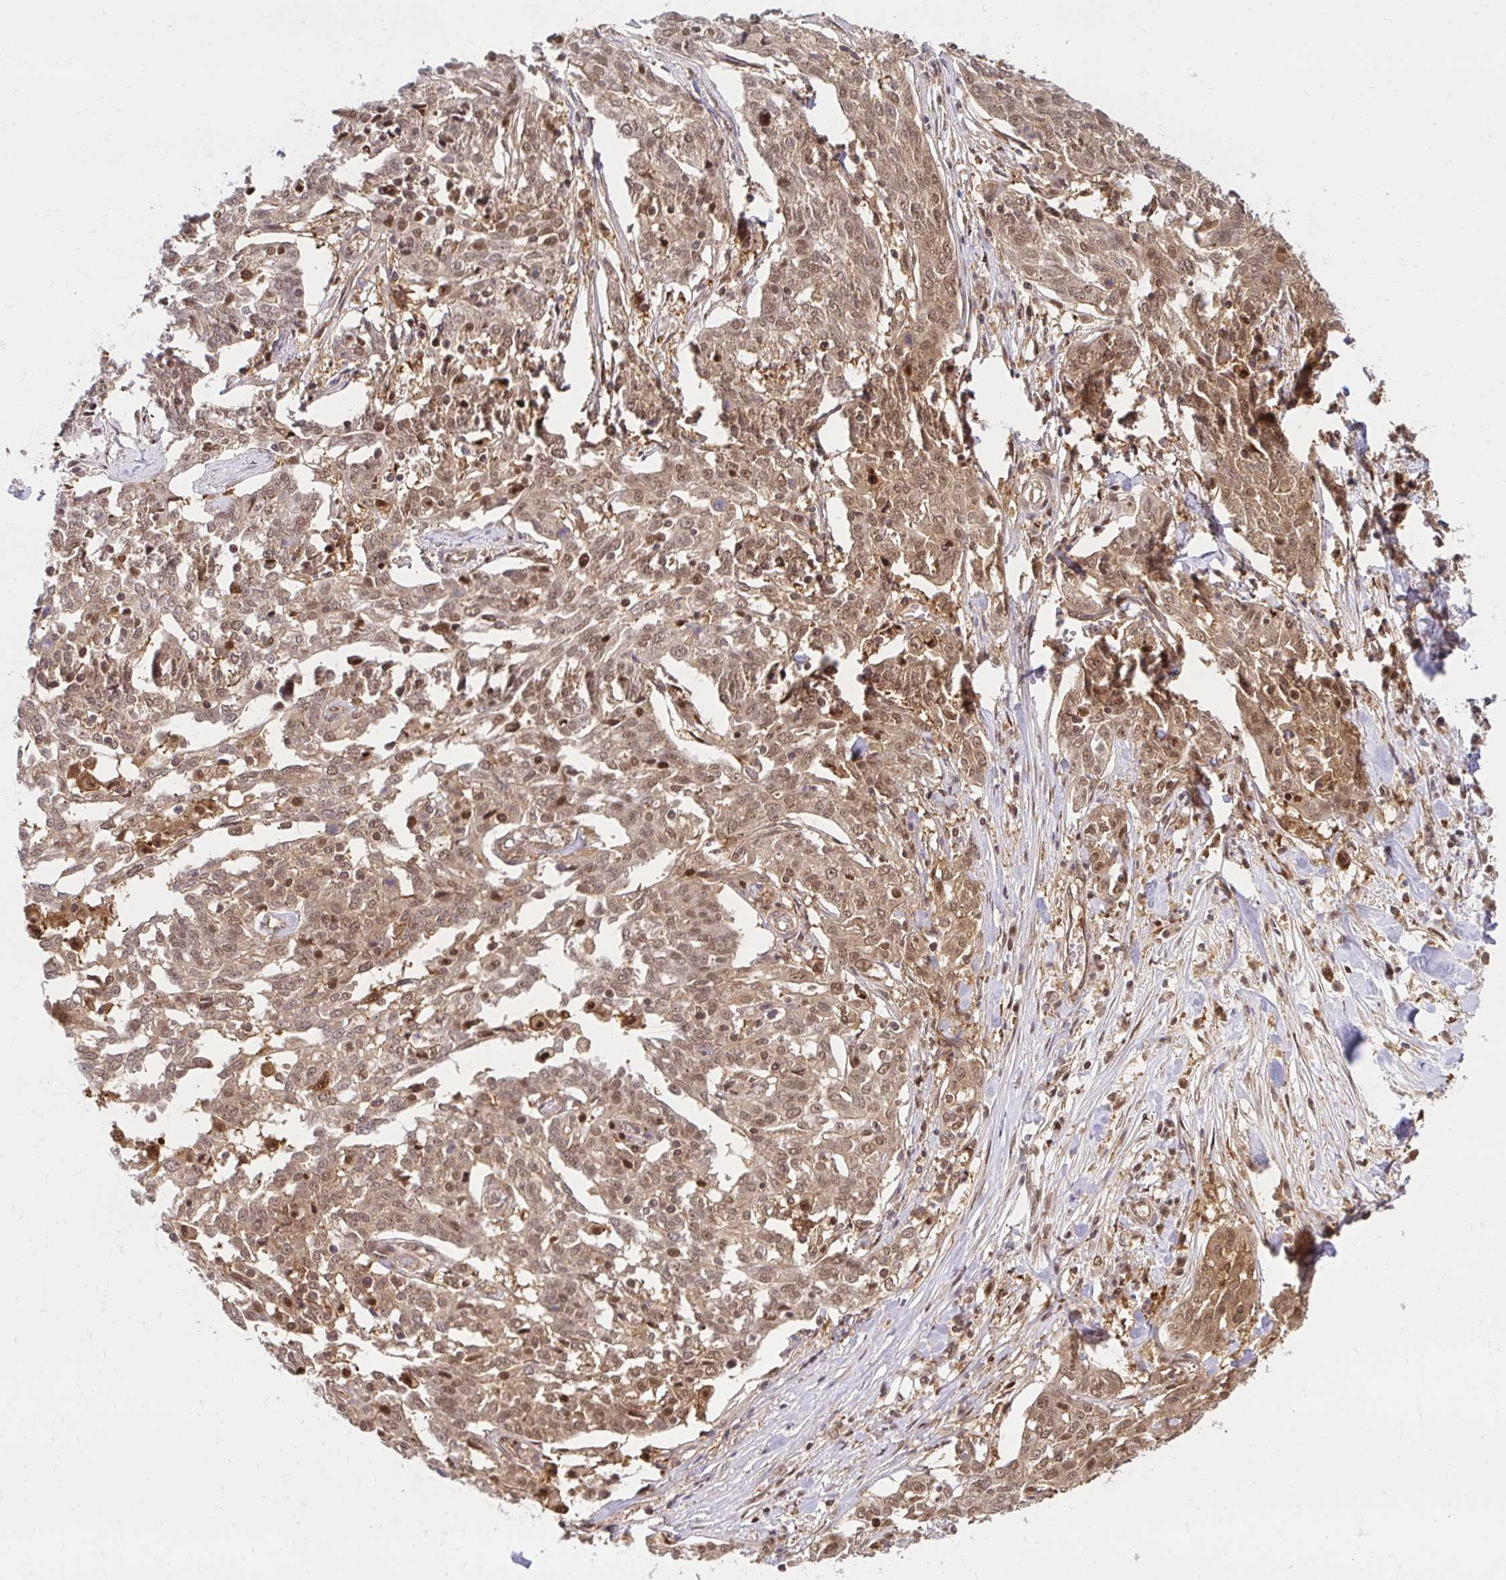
{"staining": {"intensity": "moderate", "quantity": ">75%", "location": "cytoplasmic/membranous,nuclear"}, "tissue": "ovarian cancer", "cell_type": "Tumor cells", "image_type": "cancer", "snomed": [{"axis": "morphology", "description": "Cystadenocarcinoma, serous, NOS"}, {"axis": "topography", "description": "Ovary"}], "caption": "Human serous cystadenocarcinoma (ovarian) stained for a protein (brown) shows moderate cytoplasmic/membranous and nuclear positive staining in about >75% of tumor cells.", "gene": "PSMA4", "patient": {"sex": "female", "age": 67}}